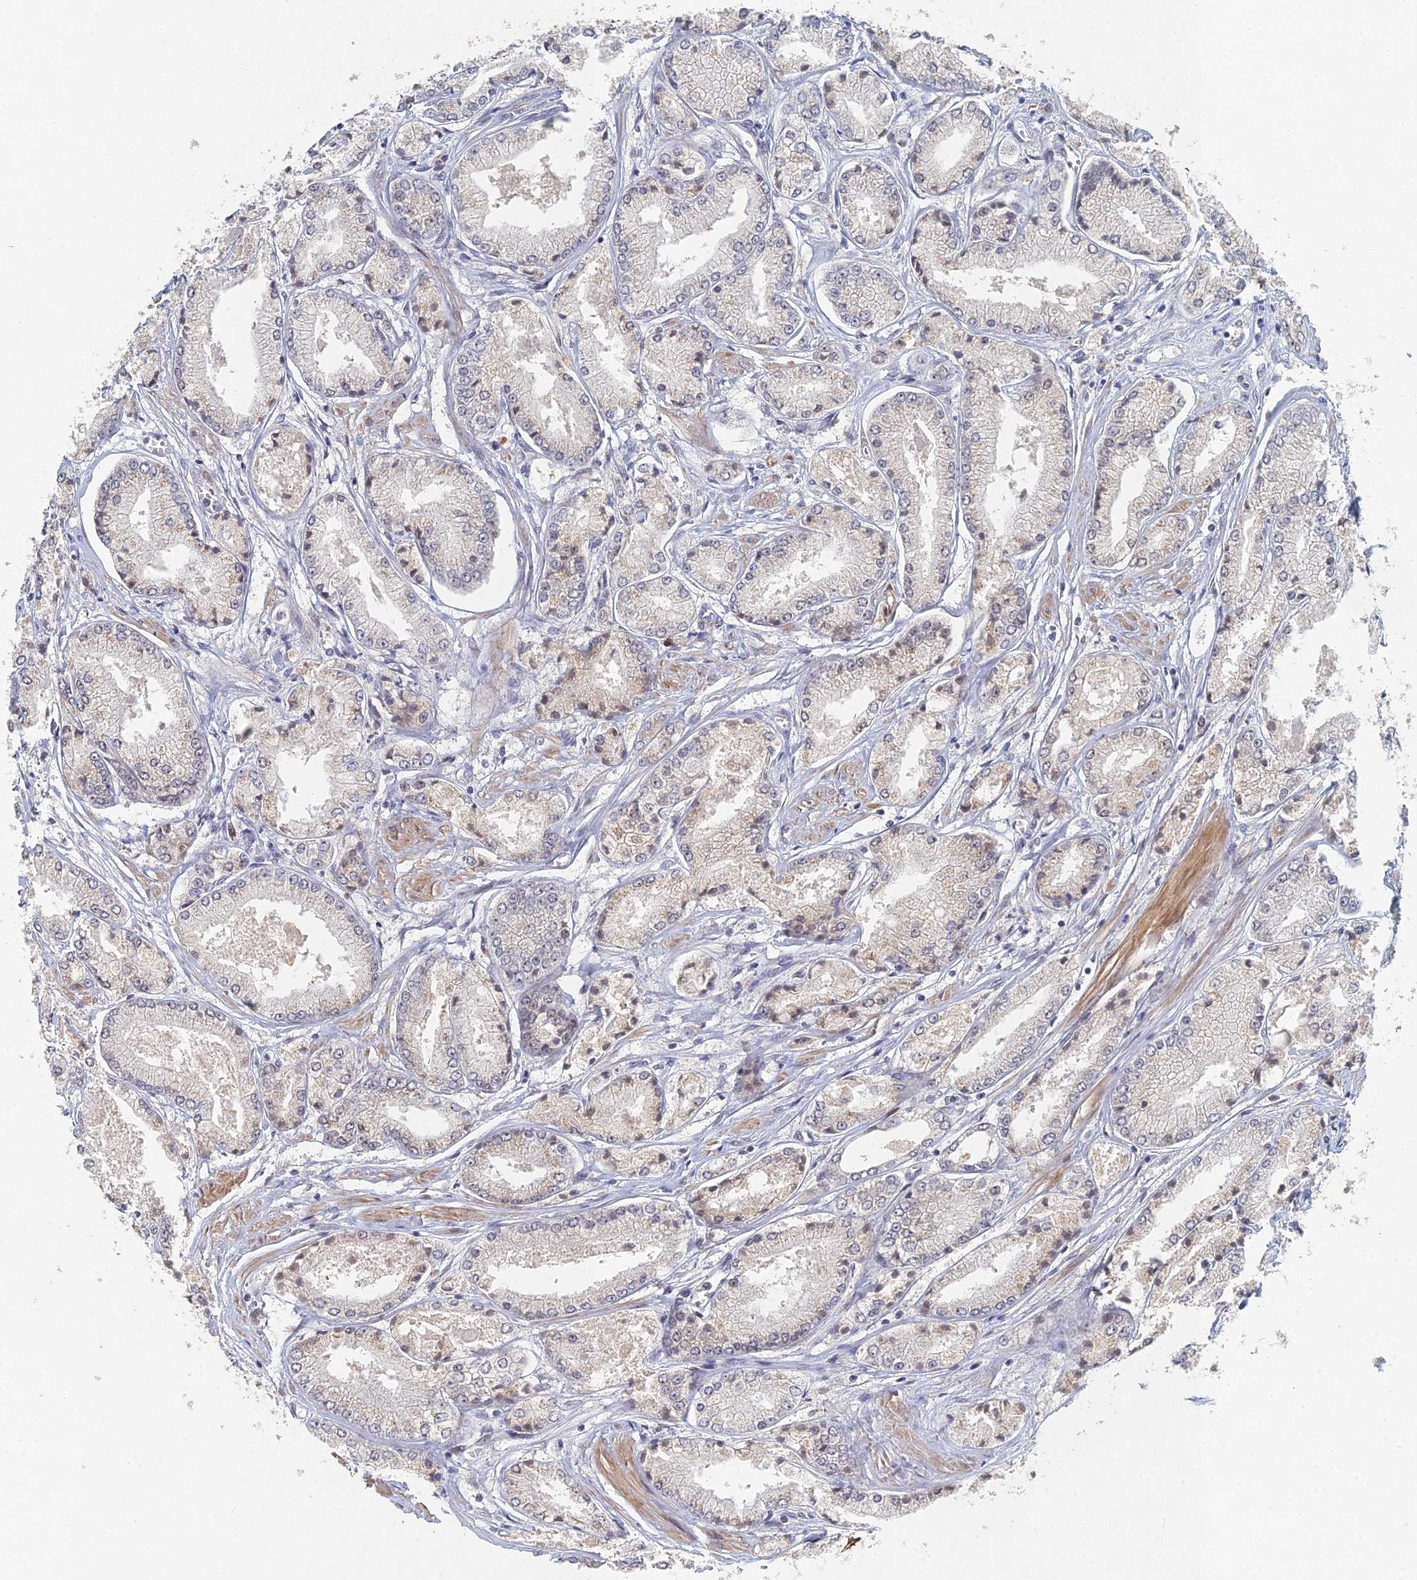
{"staining": {"intensity": "weak", "quantity": "<25%", "location": "cytoplasmic/membranous"}, "tissue": "prostate cancer", "cell_type": "Tumor cells", "image_type": "cancer", "snomed": [{"axis": "morphology", "description": "Adenocarcinoma, Low grade"}, {"axis": "topography", "description": "Prostate"}], "caption": "Protein analysis of prostate cancer (low-grade adenocarcinoma) displays no significant staining in tumor cells.", "gene": "GNA15", "patient": {"sex": "male", "age": 60}}